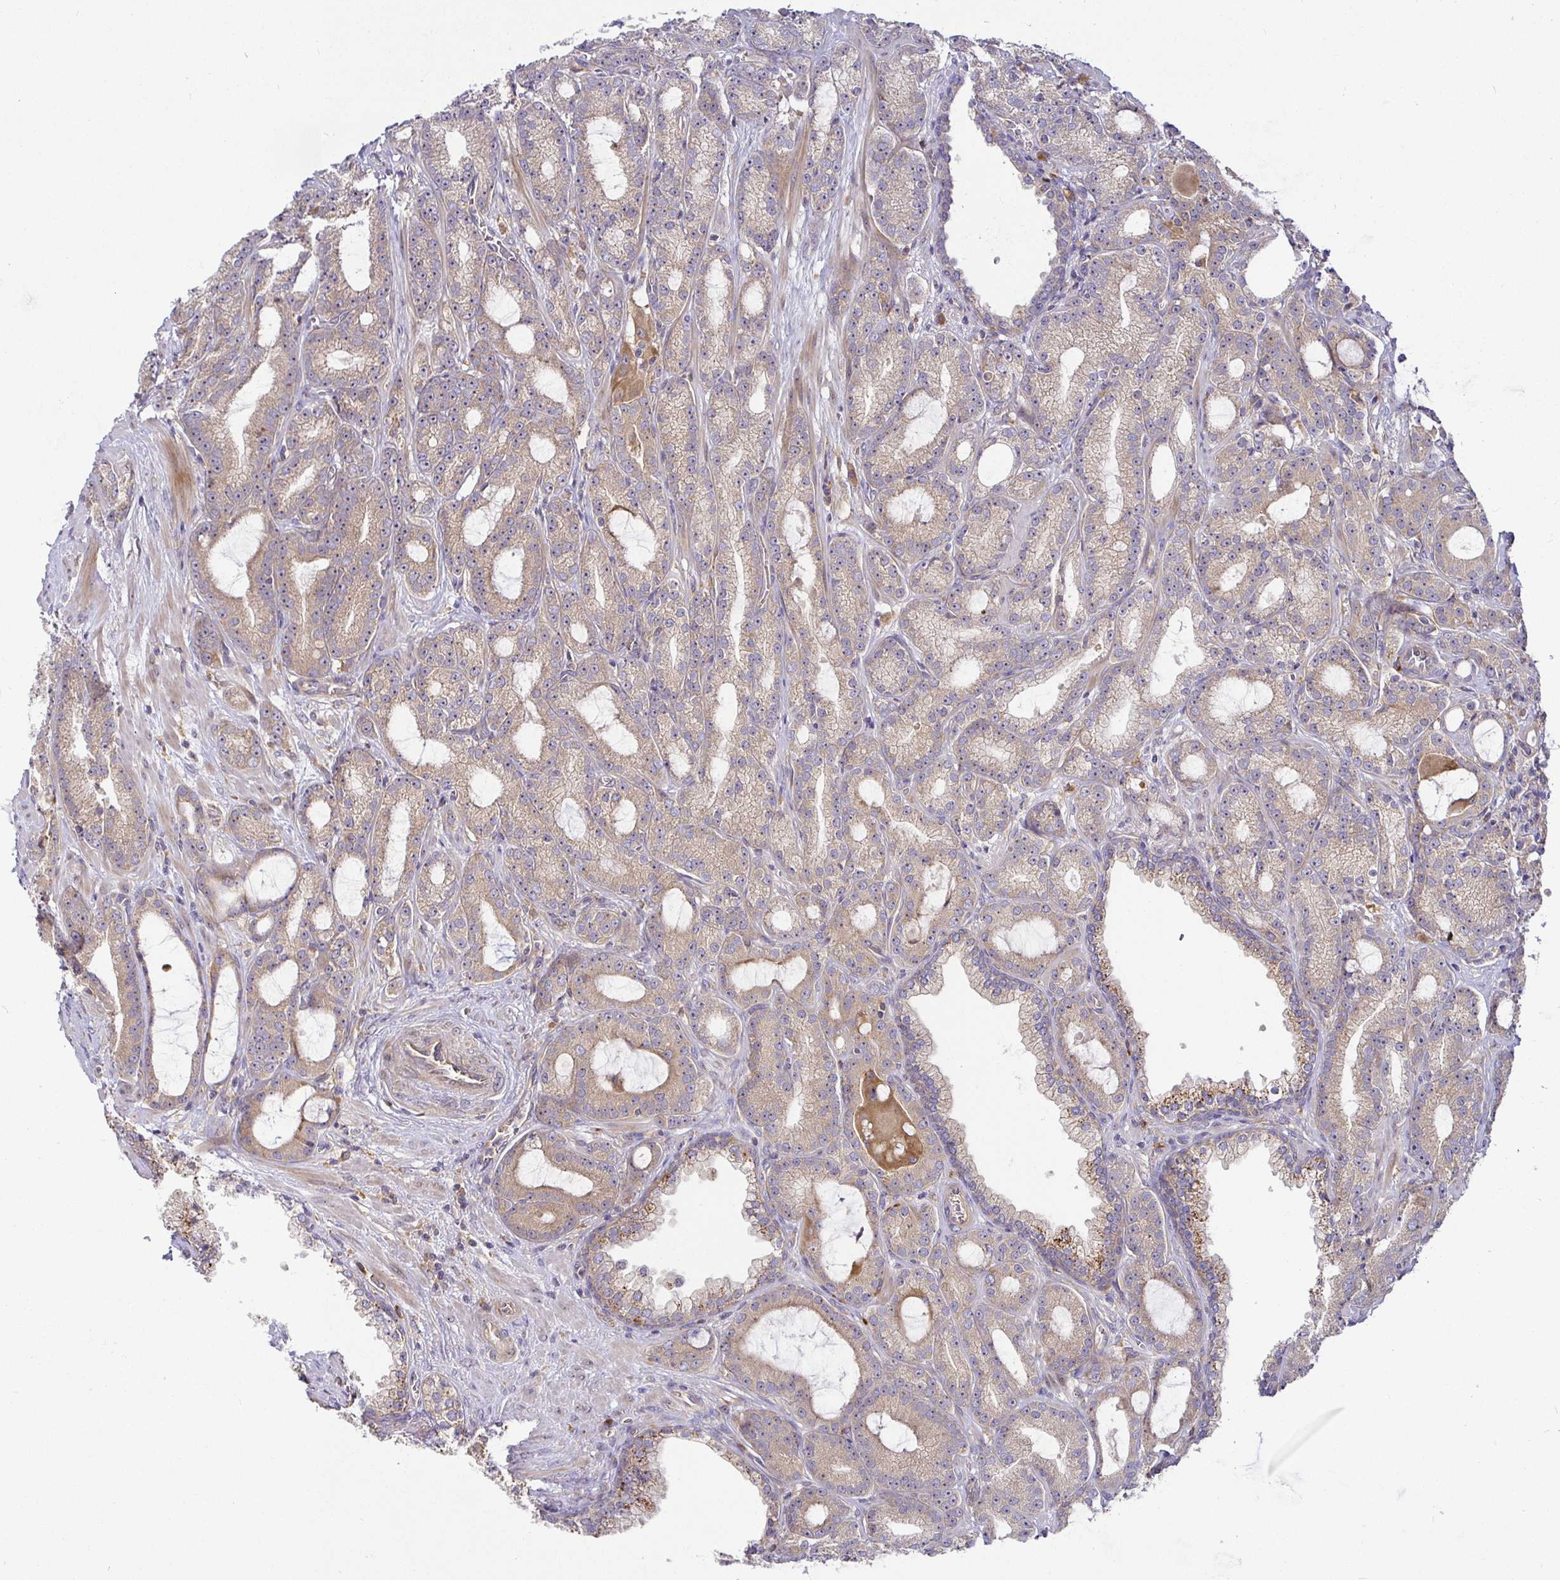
{"staining": {"intensity": "moderate", "quantity": ">75%", "location": "cytoplasmic/membranous"}, "tissue": "prostate cancer", "cell_type": "Tumor cells", "image_type": "cancer", "snomed": [{"axis": "morphology", "description": "Adenocarcinoma, High grade"}, {"axis": "topography", "description": "Prostate"}], "caption": "DAB immunohistochemical staining of human prostate high-grade adenocarcinoma reveals moderate cytoplasmic/membranous protein expression in approximately >75% of tumor cells.", "gene": "SNX8", "patient": {"sex": "male", "age": 65}}